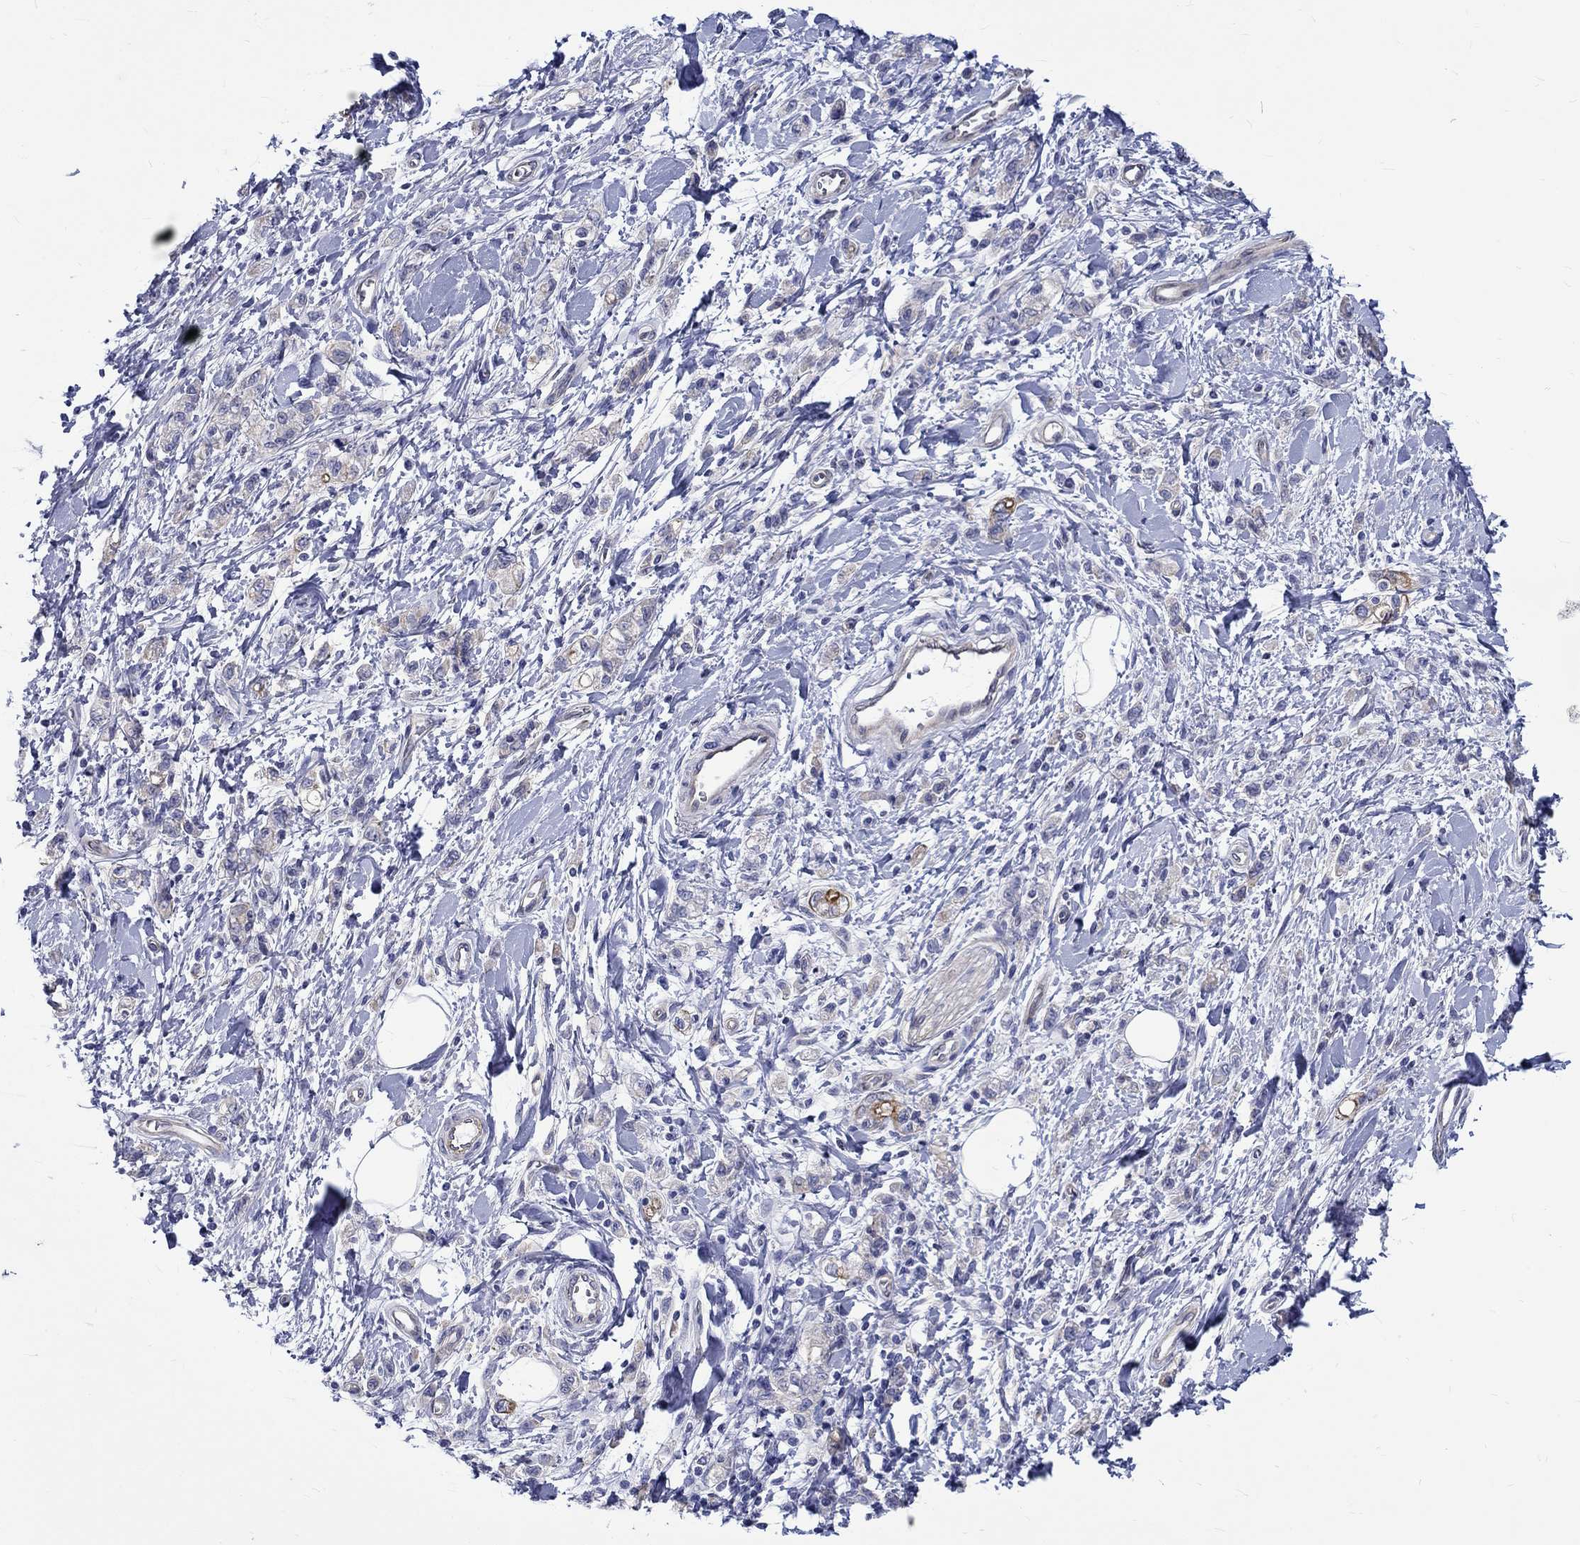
{"staining": {"intensity": "negative", "quantity": "none", "location": "none"}, "tissue": "stomach cancer", "cell_type": "Tumor cells", "image_type": "cancer", "snomed": [{"axis": "morphology", "description": "Adenocarcinoma, NOS"}, {"axis": "topography", "description": "Stomach"}], "caption": "Tumor cells are negative for brown protein staining in stomach adenocarcinoma.", "gene": "SH2D7", "patient": {"sex": "male", "age": 77}}